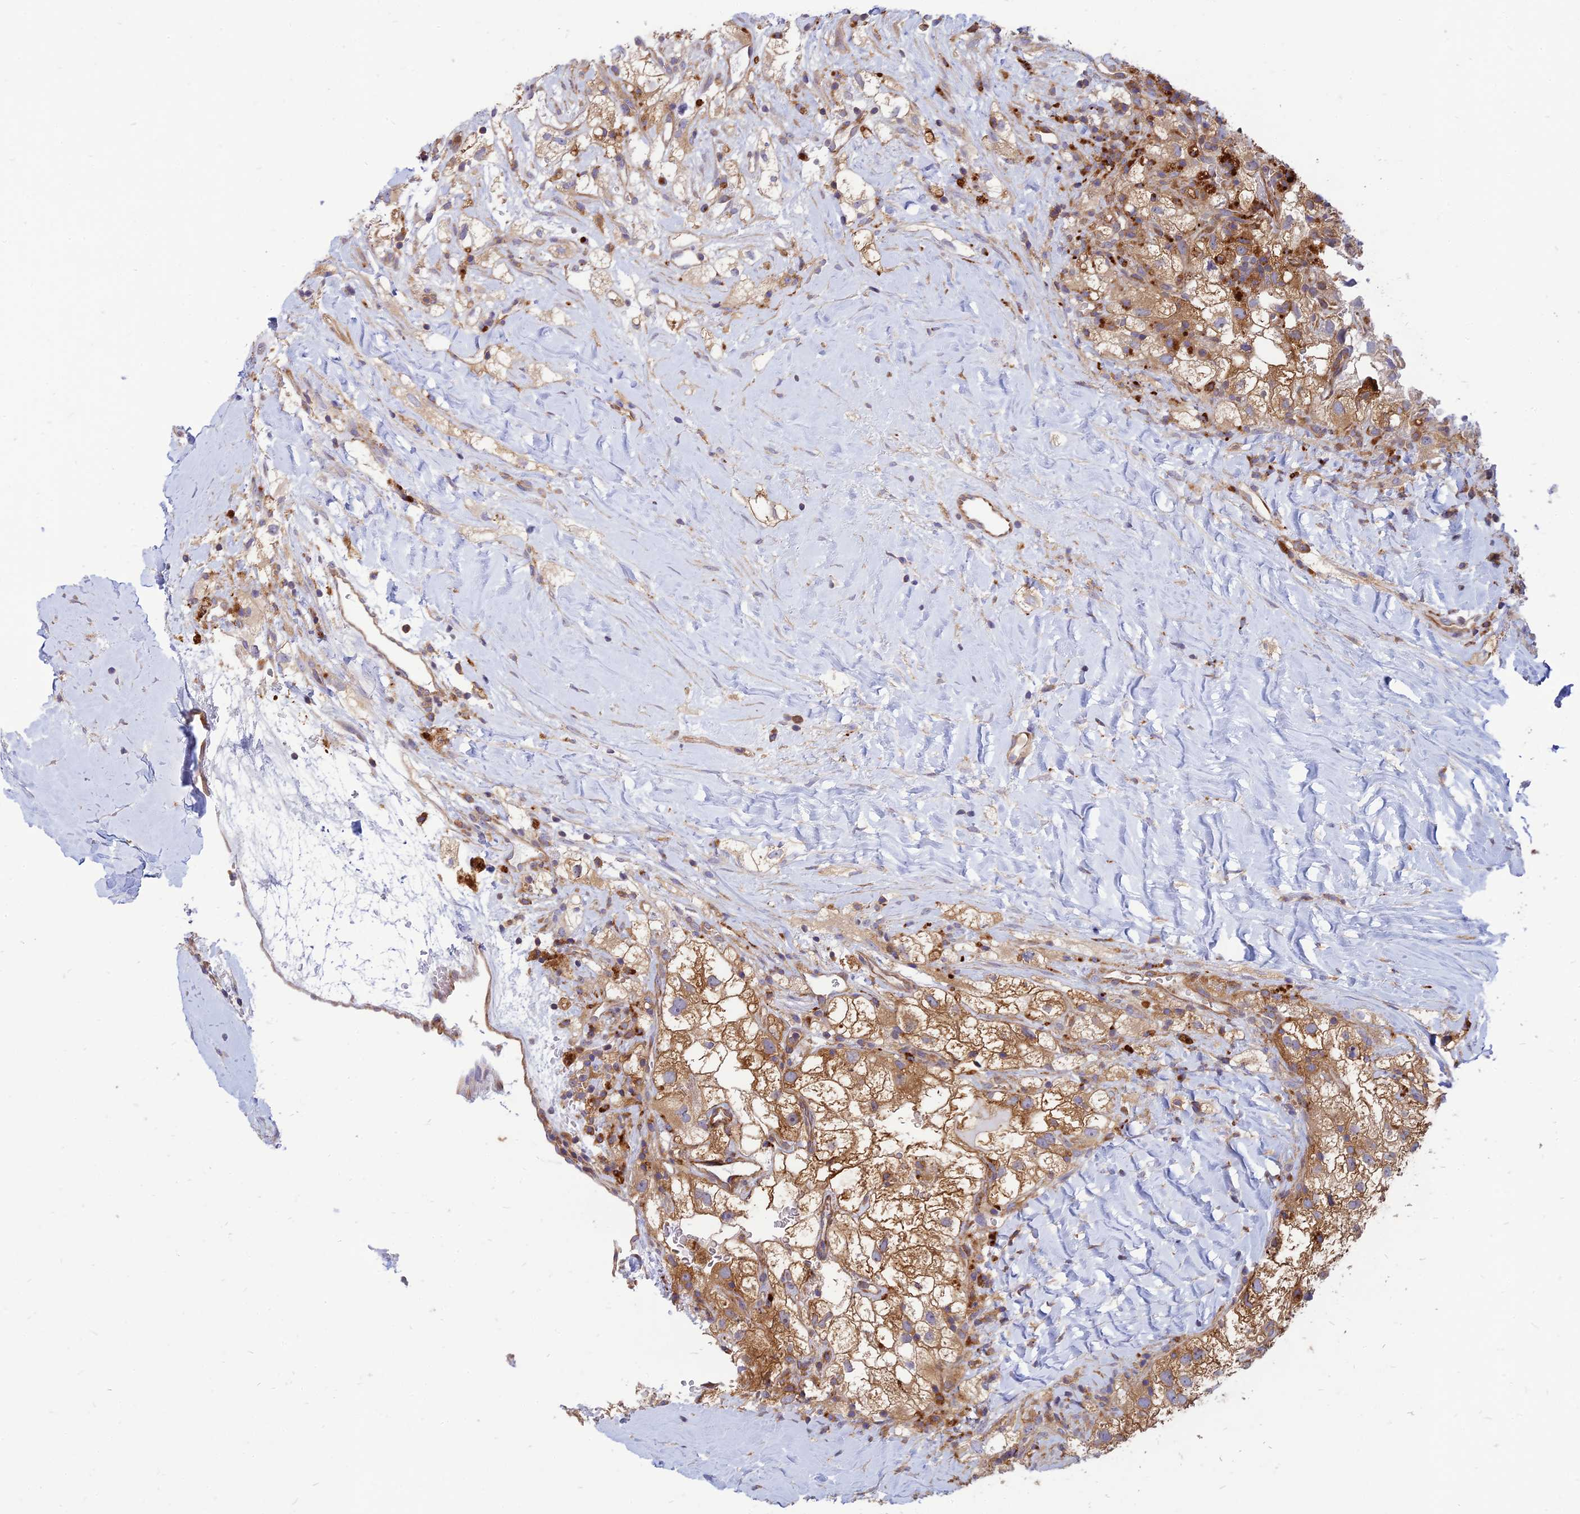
{"staining": {"intensity": "moderate", "quantity": ">75%", "location": "cytoplasmic/membranous"}, "tissue": "renal cancer", "cell_type": "Tumor cells", "image_type": "cancer", "snomed": [{"axis": "morphology", "description": "Adenocarcinoma, NOS"}, {"axis": "topography", "description": "Kidney"}], "caption": "Adenocarcinoma (renal) tissue exhibits moderate cytoplasmic/membranous expression in approximately >75% of tumor cells, visualized by immunohistochemistry.", "gene": "PHKA2", "patient": {"sex": "male", "age": 59}}